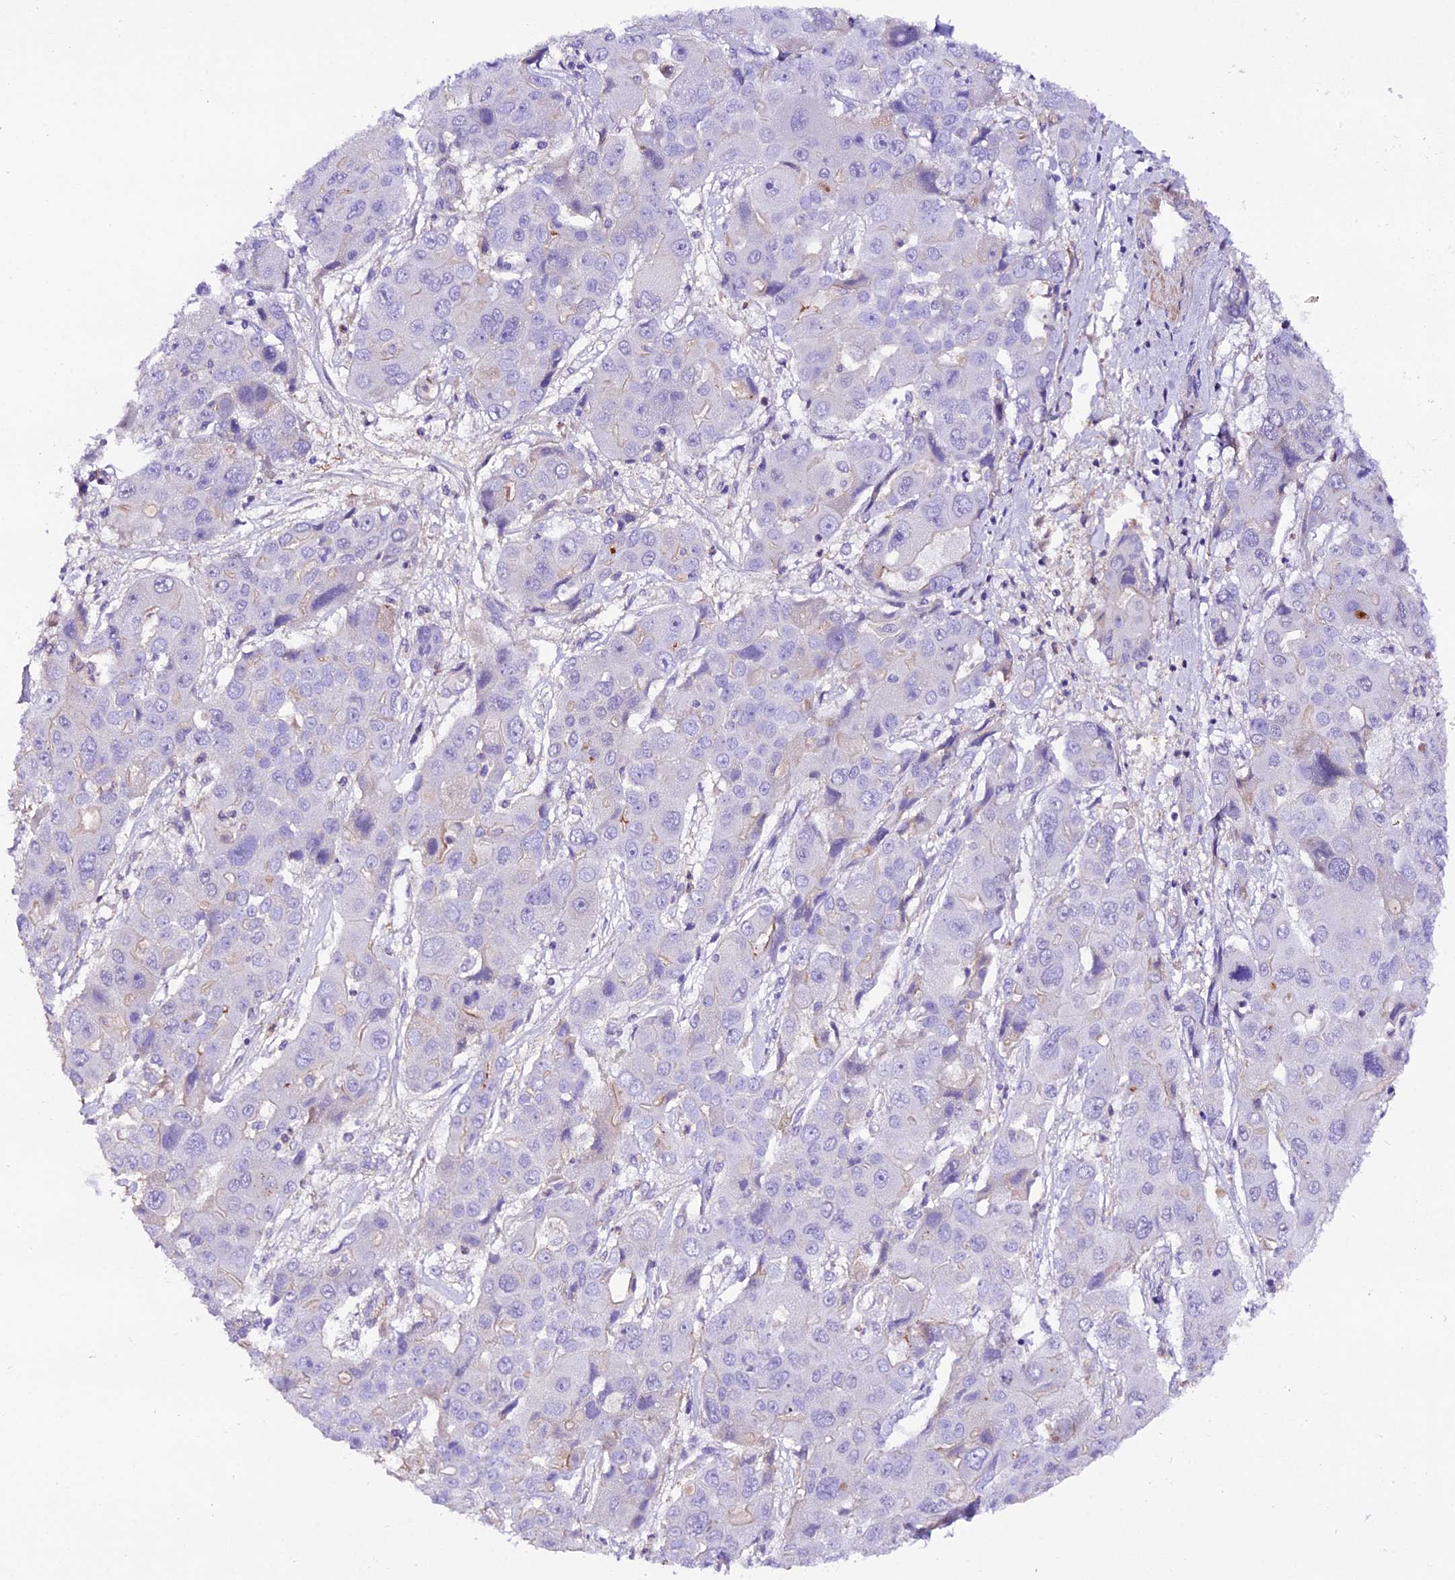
{"staining": {"intensity": "negative", "quantity": "none", "location": "none"}, "tissue": "liver cancer", "cell_type": "Tumor cells", "image_type": "cancer", "snomed": [{"axis": "morphology", "description": "Cholangiocarcinoma"}, {"axis": "topography", "description": "Liver"}], "caption": "A micrograph of liver cancer stained for a protein reveals no brown staining in tumor cells.", "gene": "MEX3B", "patient": {"sex": "male", "age": 67}}